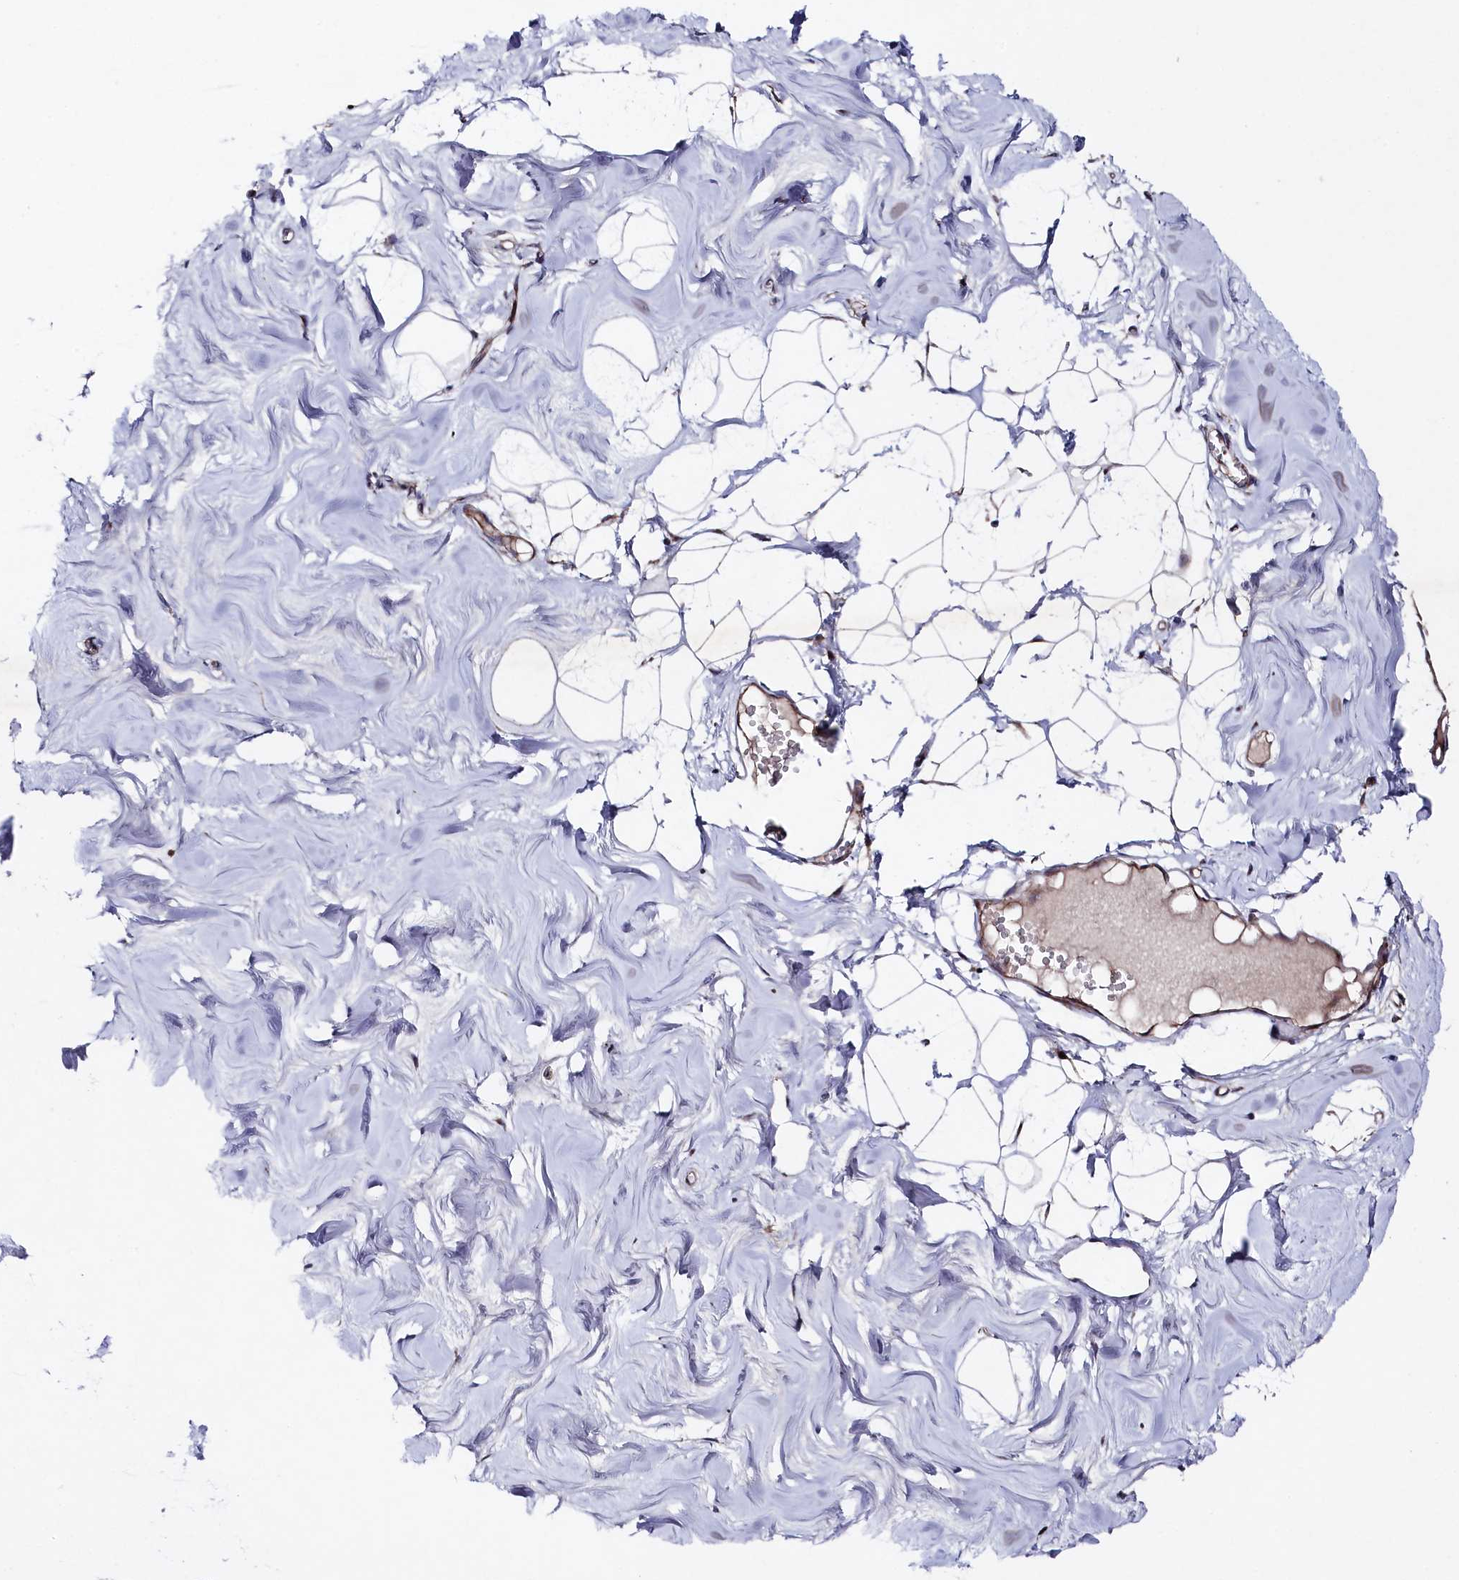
{"staining": {"intensity": "moderate", "quantity": "25%-75%", "location": "nuclear"}, "tissue": "breast", "cell_type": "Adipocytes", "image_type": "normal", "snomed": [{"axis": "morphology", "description": "Normal tissue, NOS"}, {"axis": "topography", "description": "Breast"}], "caption": "This is a micrograph of IHC staining of normal breast, which shows moderate staining in the nuclear of adipocytes.", "gene": "SUPV3L1", "patient": {"sex": "female", "age": 27}}